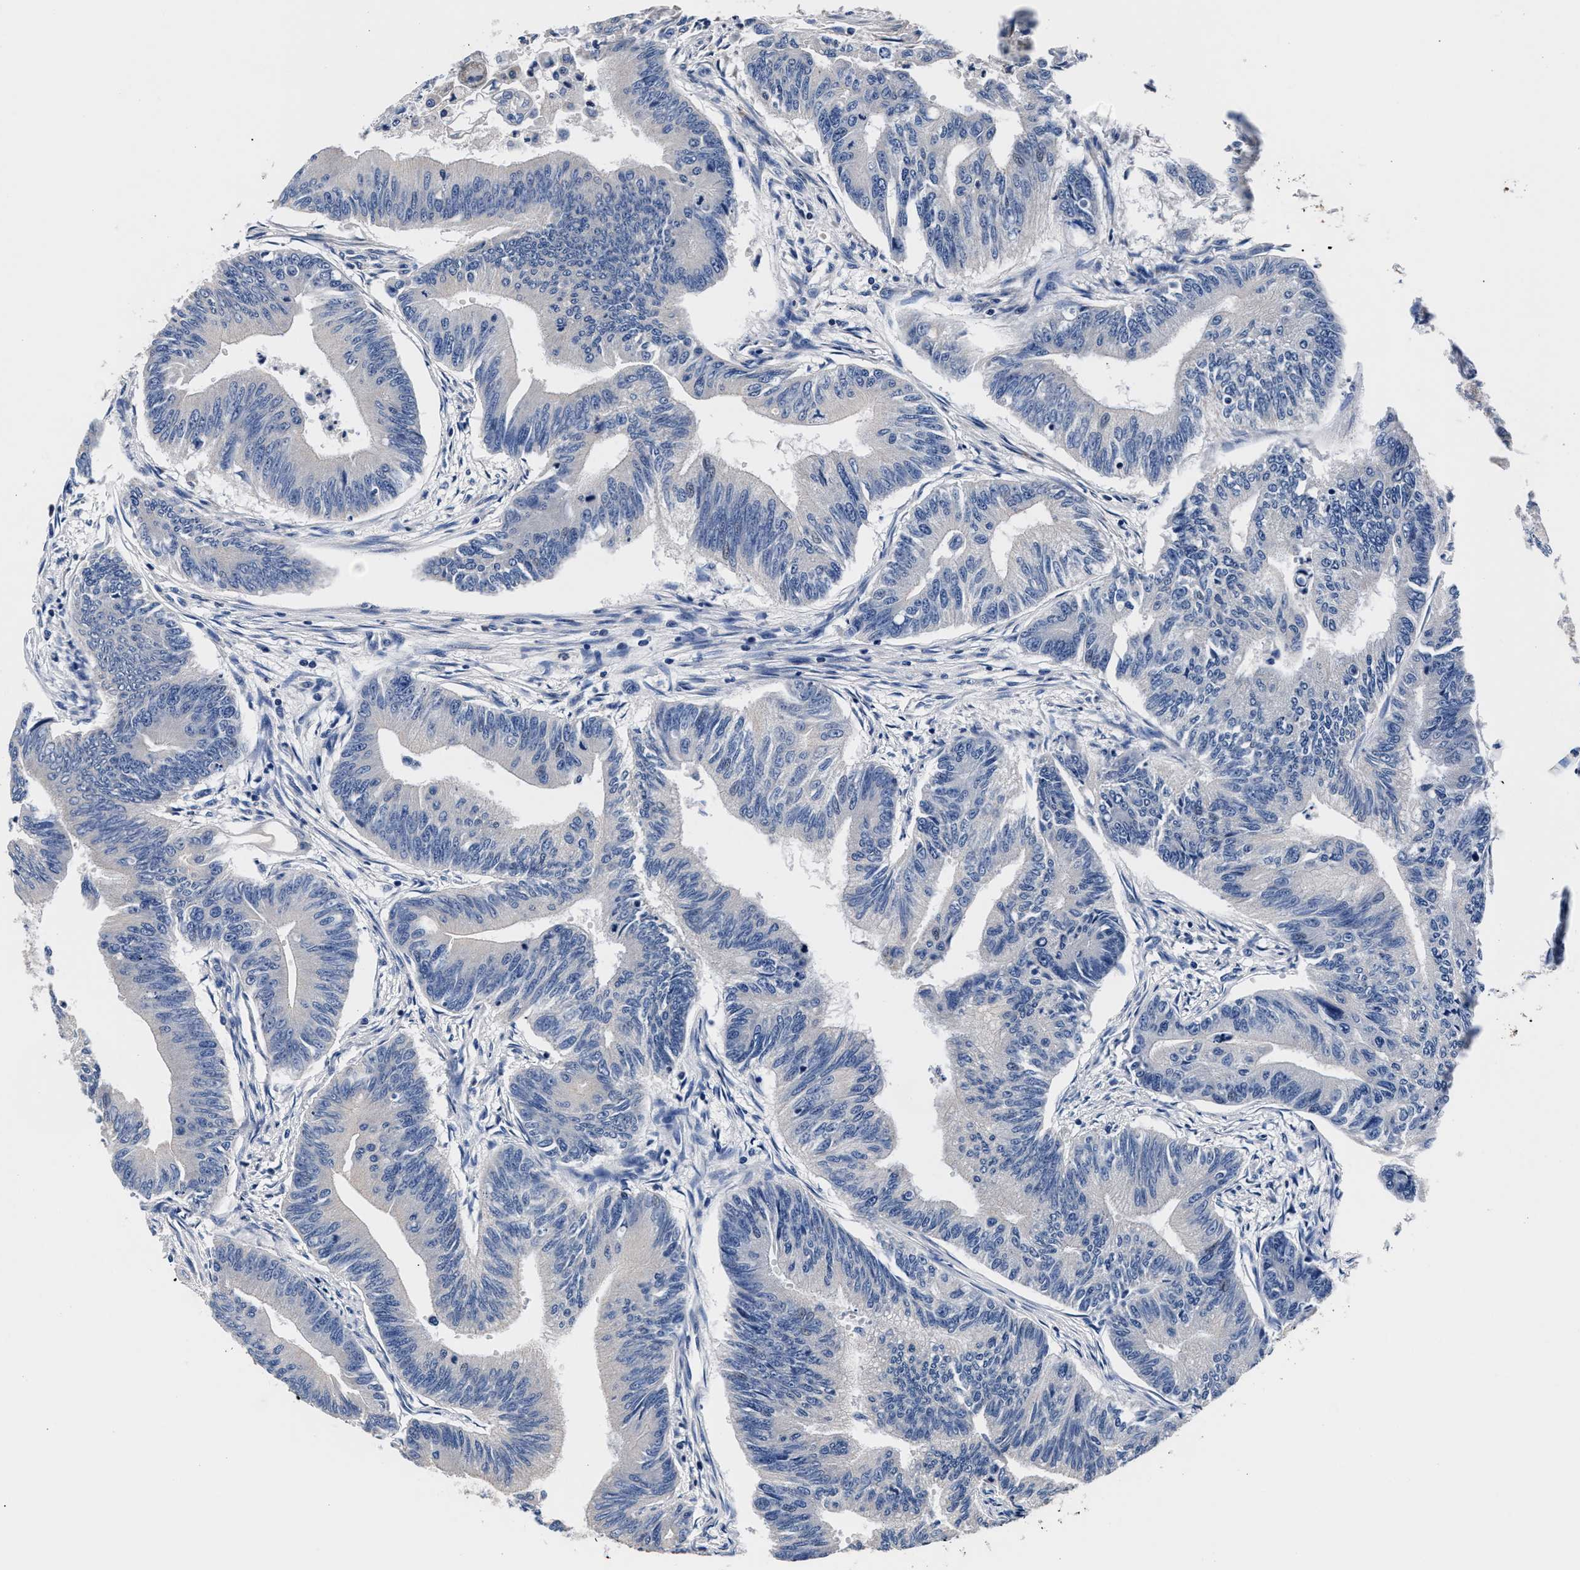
{"staining": {"intensity": "negative", "quantity": "none", "location": "none"}, "tissue": "colorectal cancer", "cell_type": "Tumor cells", "image_type": "cancer", "snomed": [{"axis": "morphology", "description": "Adenoma, NOS"}, {"axis": "morphology", "description": "Adenocarcinoma, NOS"}, {"axis": "topography", "description": "Colon"}], "caption": "High power microscopy micrograph of an immunohistochemistry (IHC) photomicrograph of adenocarcinoma (colorectal), revealing no significant expression in tumor cells. The staining is performed using DAB (3,3'-diaminobenzidine) brown chromogen with nuclei counter-stained in using hematoxylin.", "gene": "PHF24", "patient": {"sex": "male", "age": 79}}